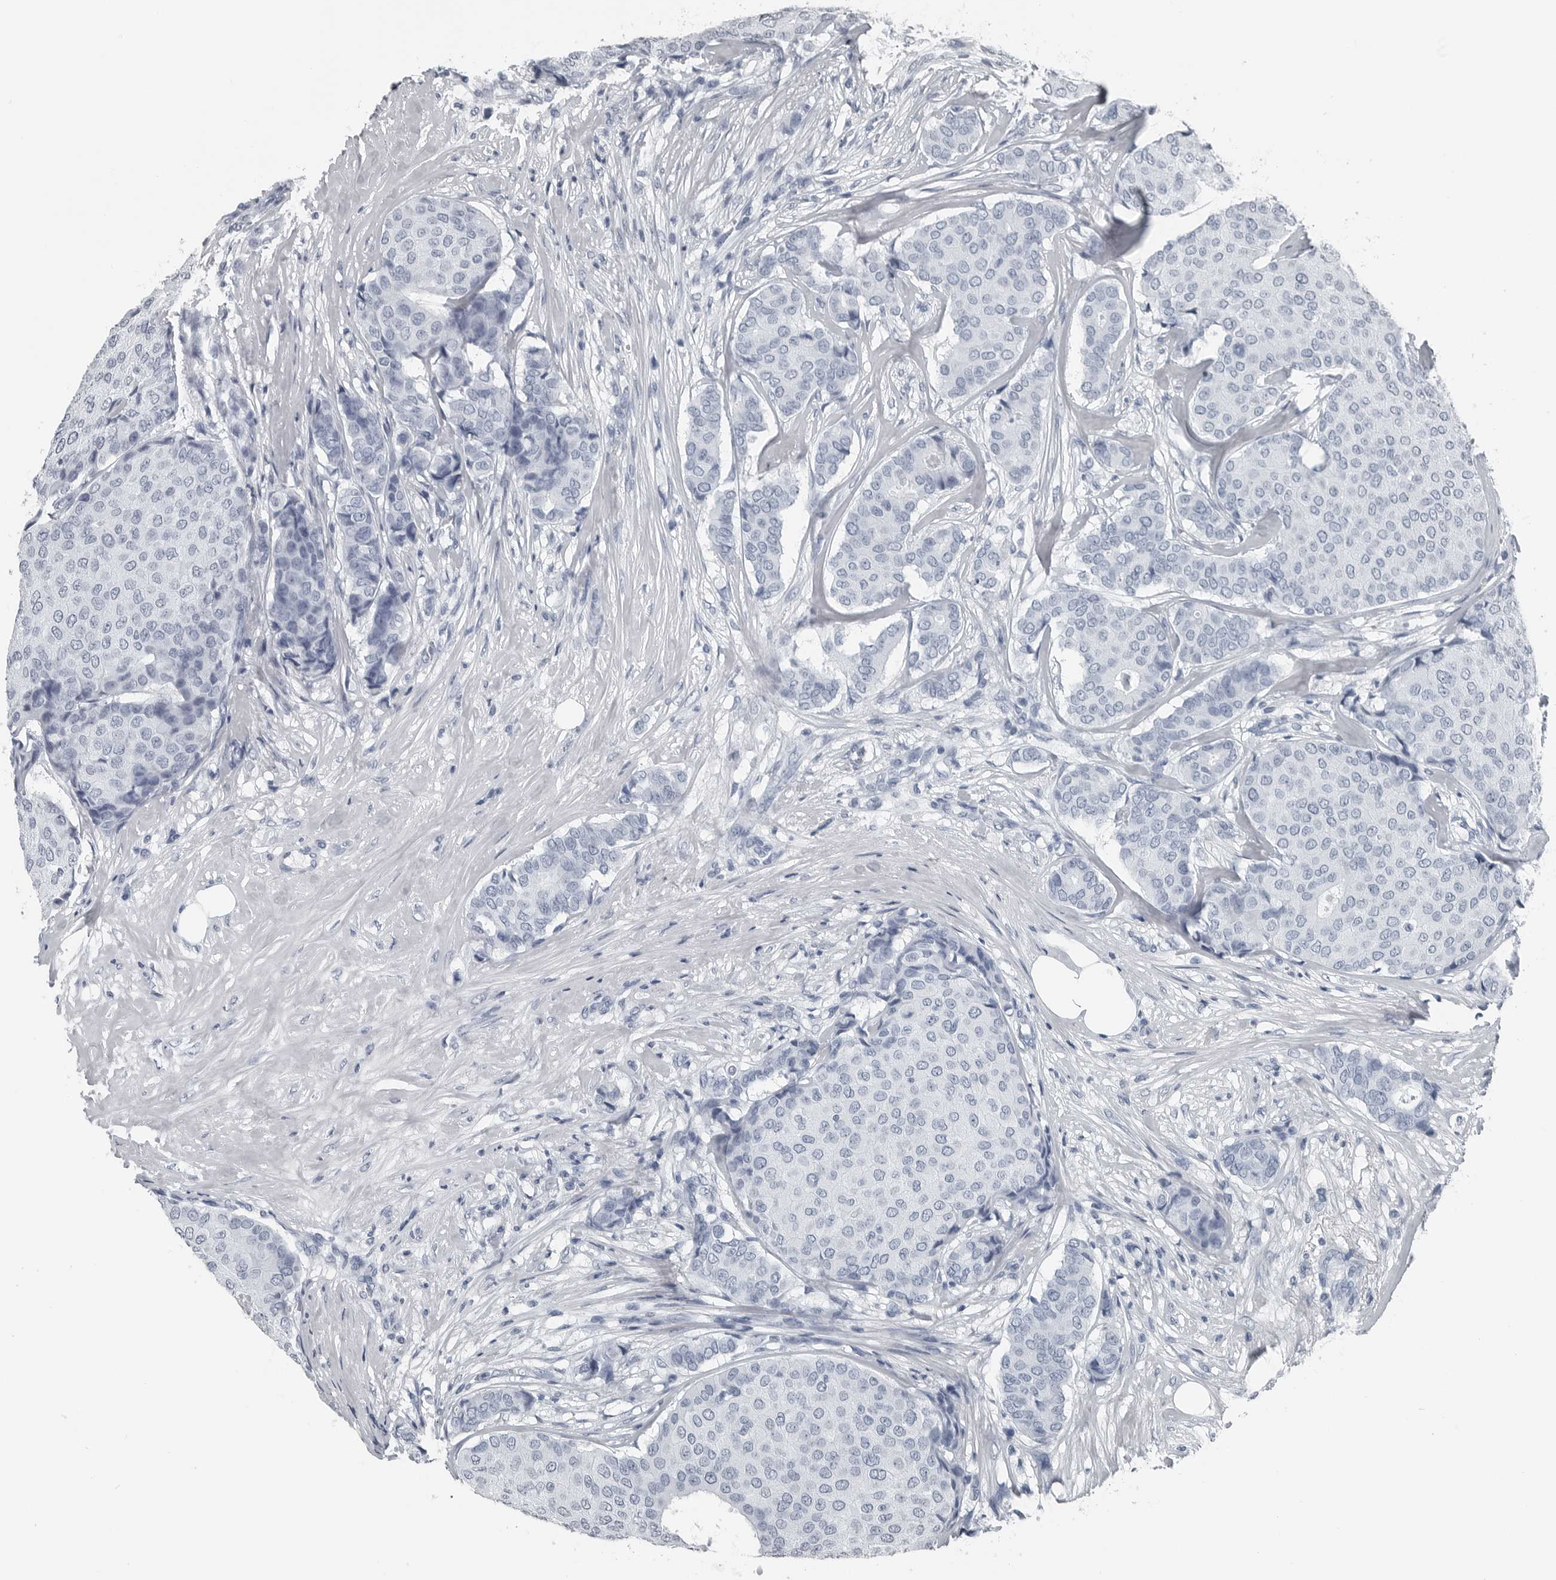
{"staining": {"intensity": "negative", "quantity": "none", "location": "none"}, "tissue": "breast cancer", "cell_type": "Tumor cells", "image_type": "cancer", "snomed": [{"axis": "morphology", "description": "Duct carcinoma"}, {"axis": "topography", "description": "Breast"}], "caption": "This is a photomicrograph of immunohistochemistry (IHC) staining of invasive ductal carcinoma (breast), which shows no staining in tumor cells.", "gene": "SPINK1", "patient": {"sex": "female", "age": 75}}